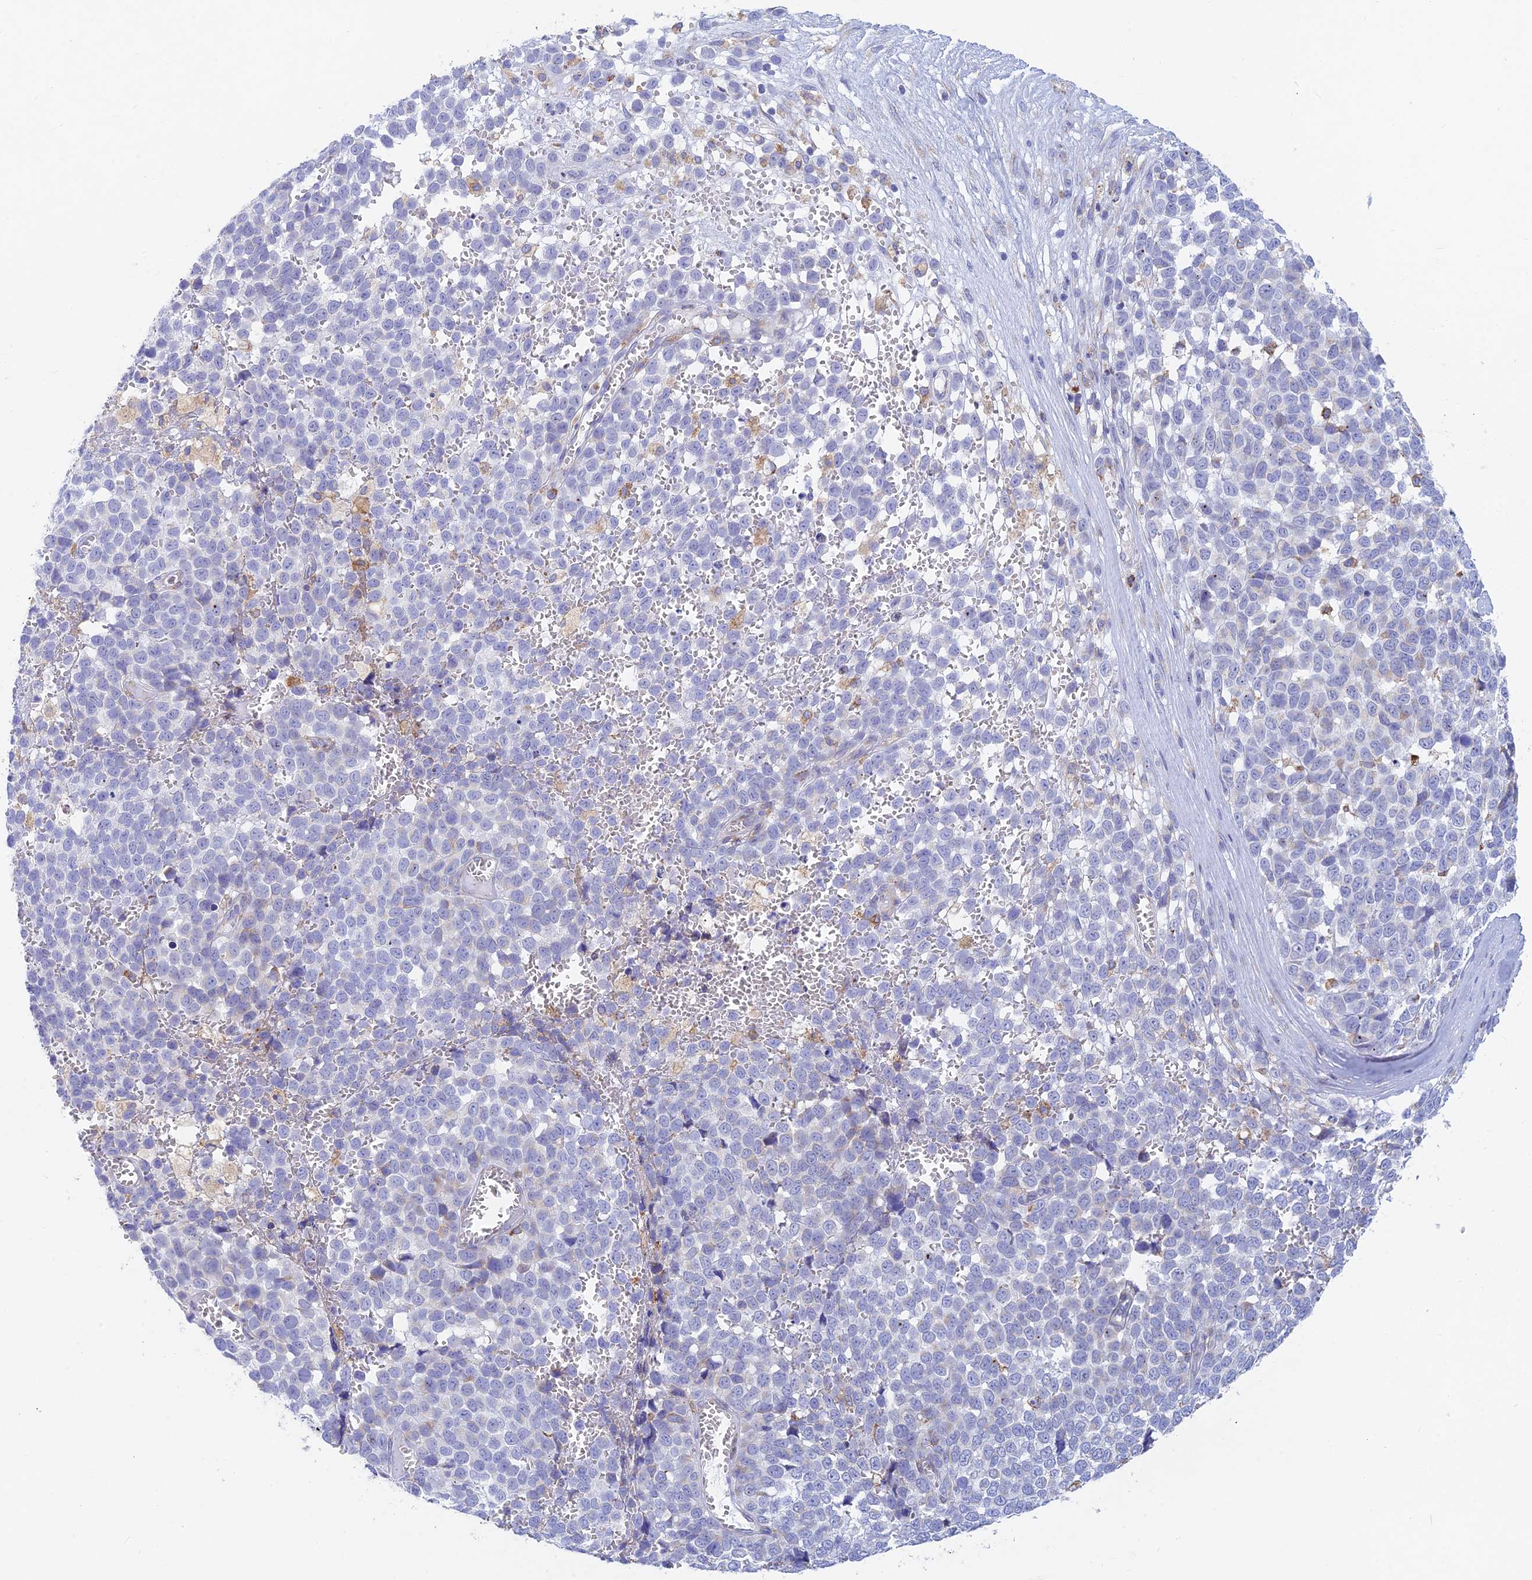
{"staining": {"intensity": "negative", "quantity": "none", "location": "none"}, "tissue": "melanoma", "cell_type": "Tumor cells", "image_type": "cancer", "snomed": [{"axis": "morphology", "description": "Malignant melanoma, NOS"}, {"axis": "topography", "description": "Nose, NOS"}], "caption": "A high-resolution photomicrograph shows immunohistochemistry staining of melanoma, which displays no significant expression in tumor cells.", "gene": "WDR35", "patient": {"sex": "female", "age": 48}}